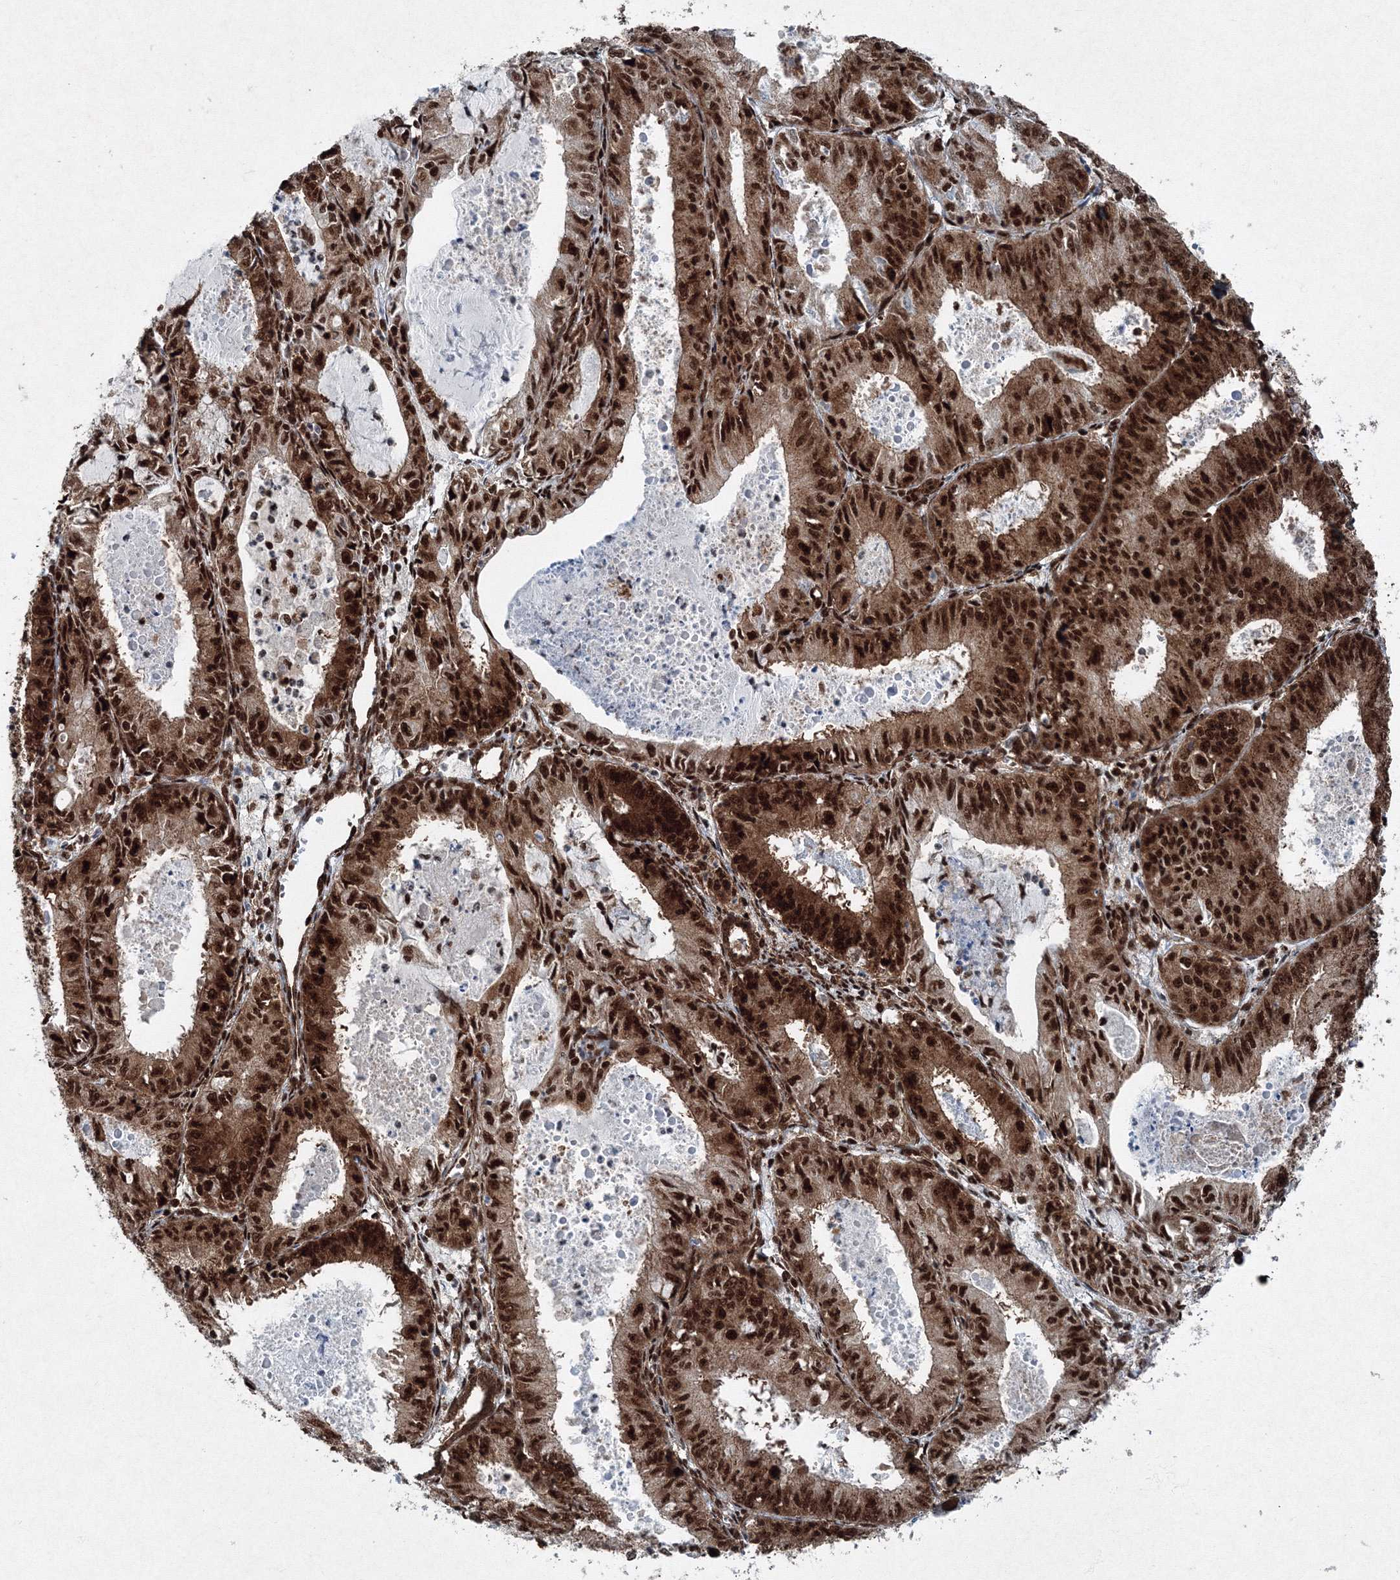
{"staining": {"intensity": "strong", "quantity": ">75%", "location": "cytoplasmic/membranous,nuclear"}, "tissue": "endometrial cancer", "cell_type": "Tumor cells", "image_type": "cancer", "snomed": [{"axis": "morphology", "description": "Adenocarcinoma, NOS"}, {"axis": "topography", "description": "Endometrium"}], "caption": "The histopathology image demonstrates staining of endometrial adenocarcinoma, revealing strong cytoplasmic/membranous and nuclear protein expression (brown color) within tumor cells.", "gene": "SNRPC", "patient": {"sex": "female", "age": 57}}